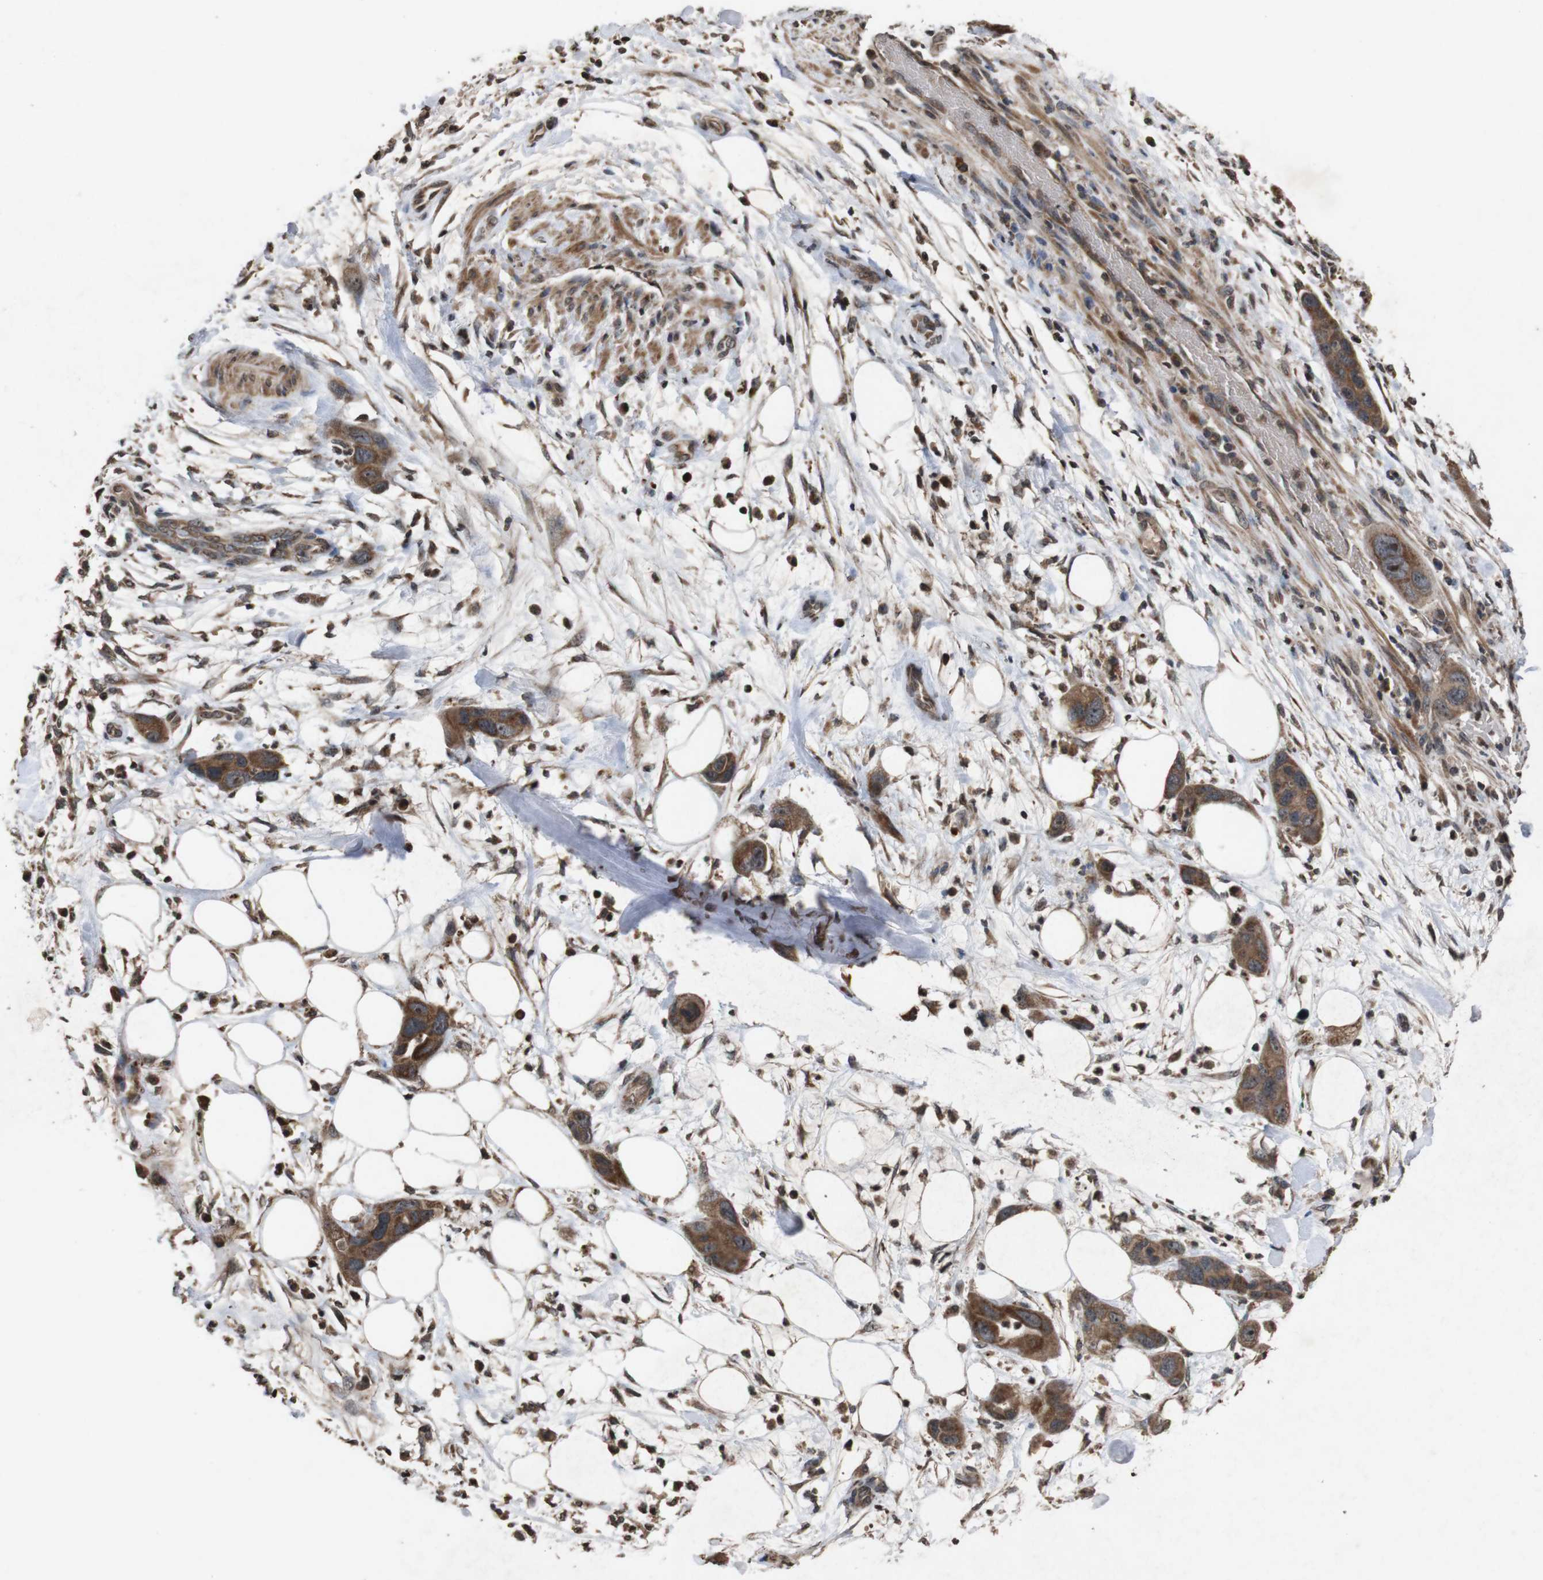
{"staining": {"intensity": "strong", "quantity": ">75%", "location": "cytoplasmic/membranous"}, "tissue": "pancreatic cancer", "cell_type": "Tumor cells", "image_type": "cancer", "snomed": [{"axis": "morphology", "description": "Adenocarcinoma, NOS"}, {"axis": "topography", "description": "Pancreas"}], "caption": "Immunohistochemical staining of human pancreatic cancer (adenocarcinoma) reveals high levels of strong cytoplasmic/membranous expression in about >75% of tumor cells.", "gene": "SORL1", "patient": {"sex": "female", "age": 71}}